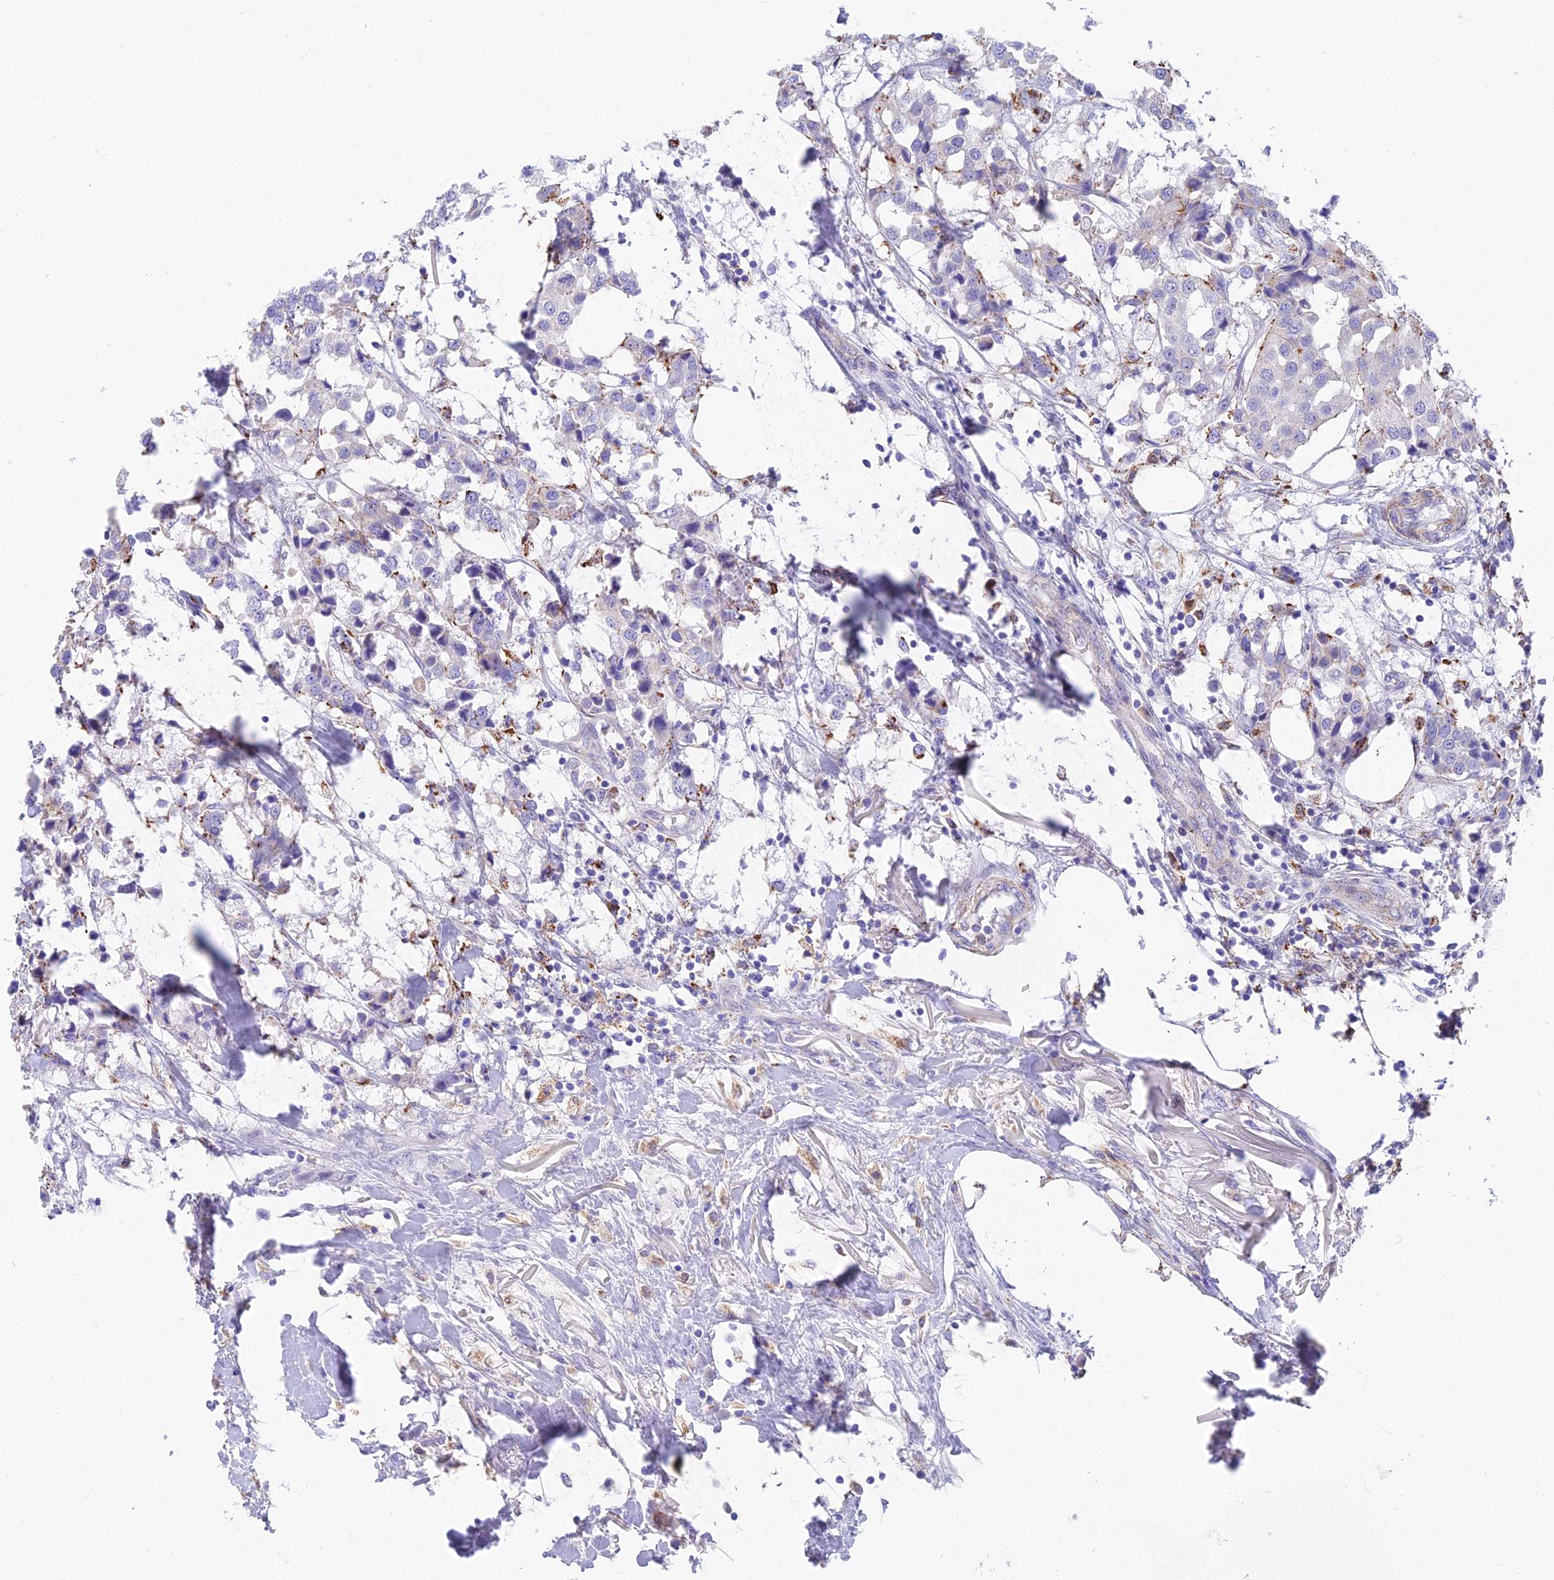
{"staining": {"intensity": "weak", "quantity": "<25%", "location": "cytoplasmic/membranous"}, "tissue": "breast cancer", "cell_type": "Tumor cells", "image_type": "cancer", "snomed": [{"axis": "morphology", "description": "Duct carcinoma"}, {"axis": "topography", "description": "Breast"}], "caption": "There is no significant staining in tumor cells of breast cancer.", "gene": "TIGD6", "patient": {"sex": "female", "age": 80}}